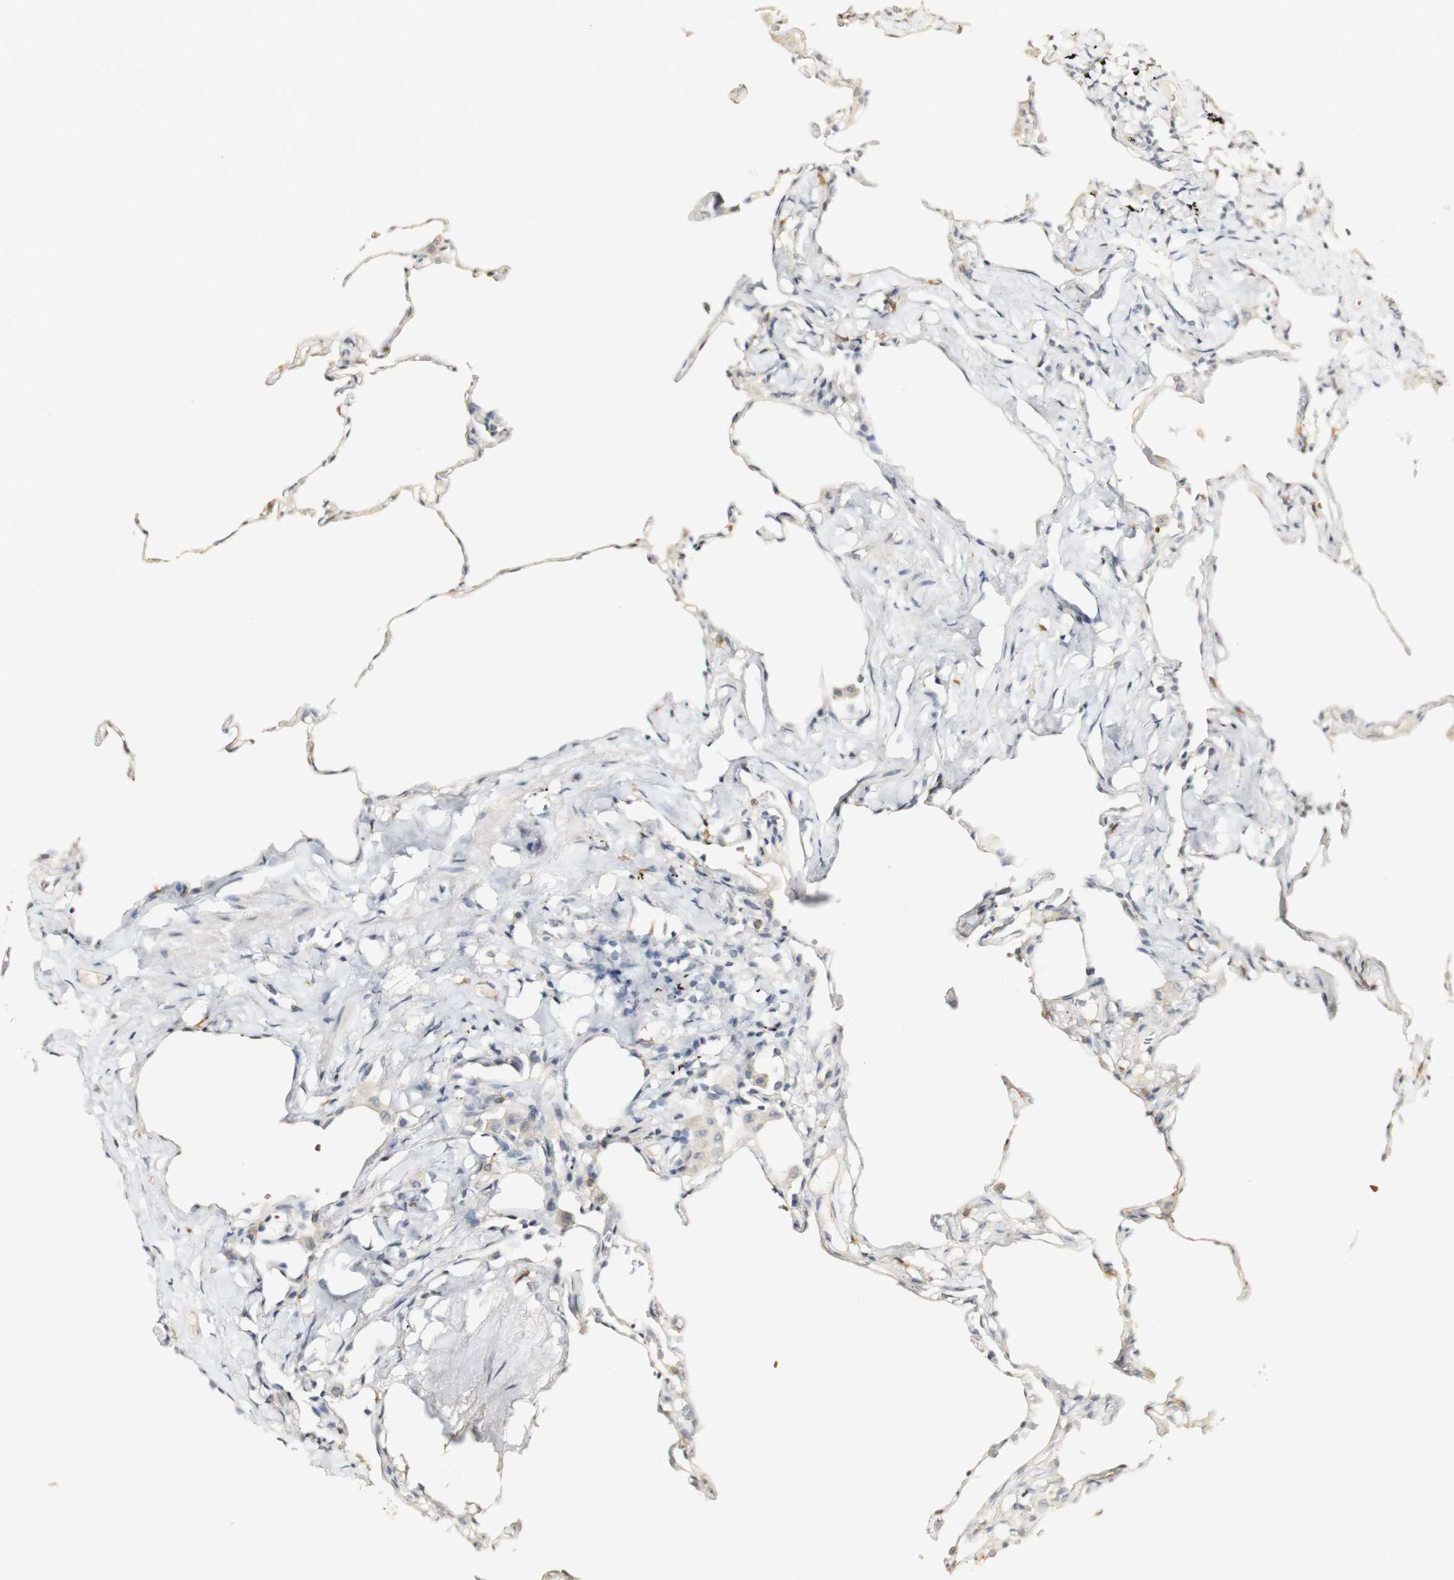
{"staining": {"intensity": "negative", "quantity": "none", "location": "none"}, "tissue": "lung", "cell_type": "Alveolar cells", "image_type": "normal", "snomed": [{"axis": "morphology", "description": "Normal tissue, NOS"}, {"axis": "topography", "description": "Lung"}], "caption": "Immunohistochemistry (IHC) of benign lung displays no staining in alveolar cells. (Stains: DAB immunohistochemistry with hematoxylin counter stain, Microscopy: brightfield microscopy at high magnification).", "gene": "SYT7", "patient": {"sex": "male", "age": 59}}